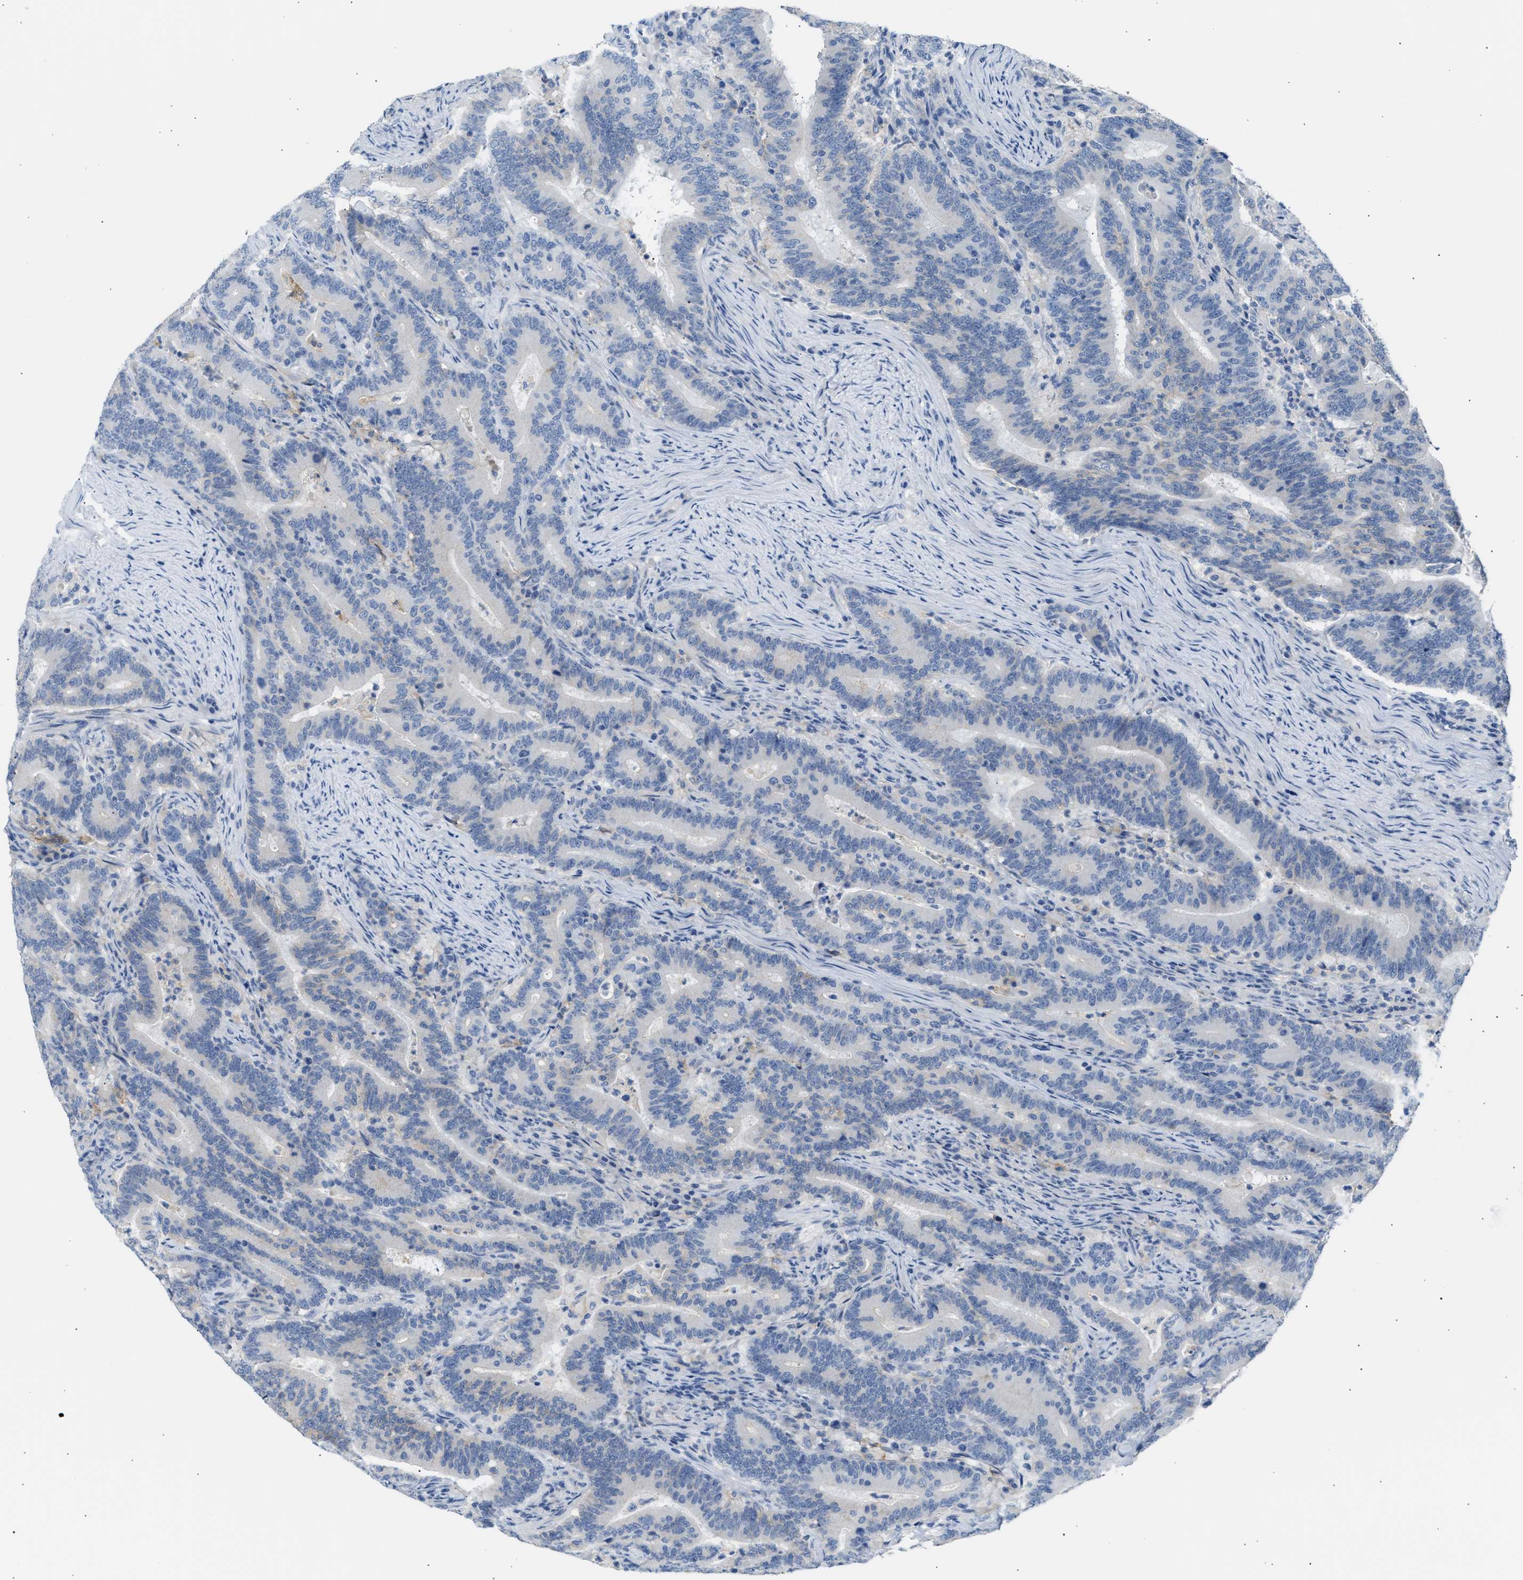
{"staining": {"intensity": "negative", "quantity": "none", "location": "none"}, "tissue": "colorectal cancer", "cell_type": "Tumor cells", "image_type": "cancer", "snomed": [{"axis": "morphology", "description": "Adenocarcinoma, NOS"}, {"axis": "topography", "description": "Colon"}], "caption": "Immunohistochemistry of adenocarcinoma (colorectal) demonstrates no expression in tumor cells.", "gene": "ERBB2", "patient": {"sex": "female", "age": 66}}